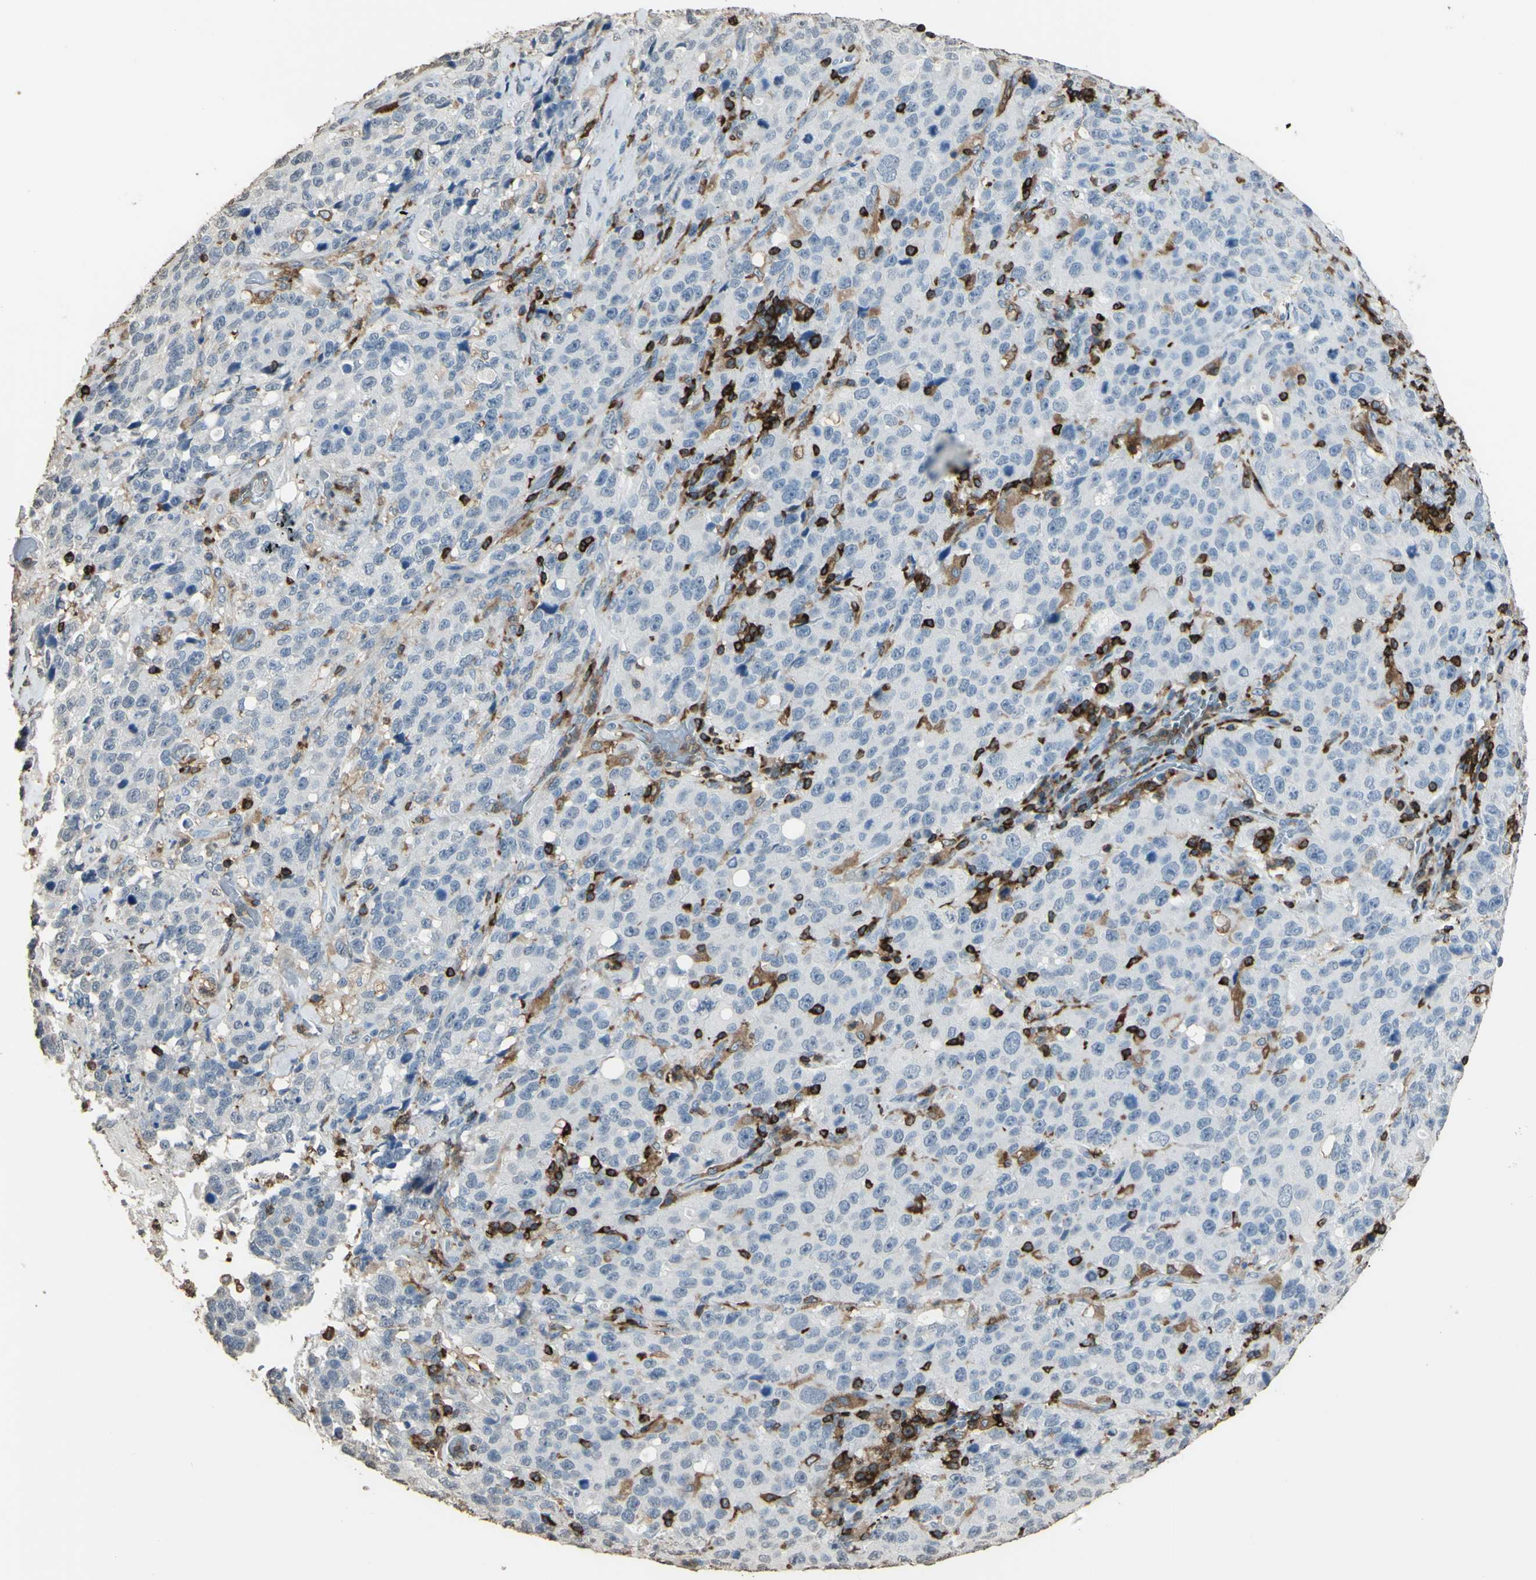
{"staining": {"intensity": "negative", "quantity": "none", "location": "none"}, "tissue": "stomach cancer", "cell_type": "Tumor cells", "image_type": "cancer", "snomed": [{"axis": "morphology", "description": "Normal tissue, NOS"}, {"axis": "morphology", "description": "Adenocarcinoma, NOS"}, {"axis": "topography", "description": "Stomach"}], "caption": "IHC histopathology image of neoplastic tissue: stomach cancer (adenocarcinoma) stained with DAB (3,3'-diaminobenzidine) displays no significant protein positivity in tumor cells.", "gene": "PSTPIP1", "patient": {"sex": "male", "age": 48}}